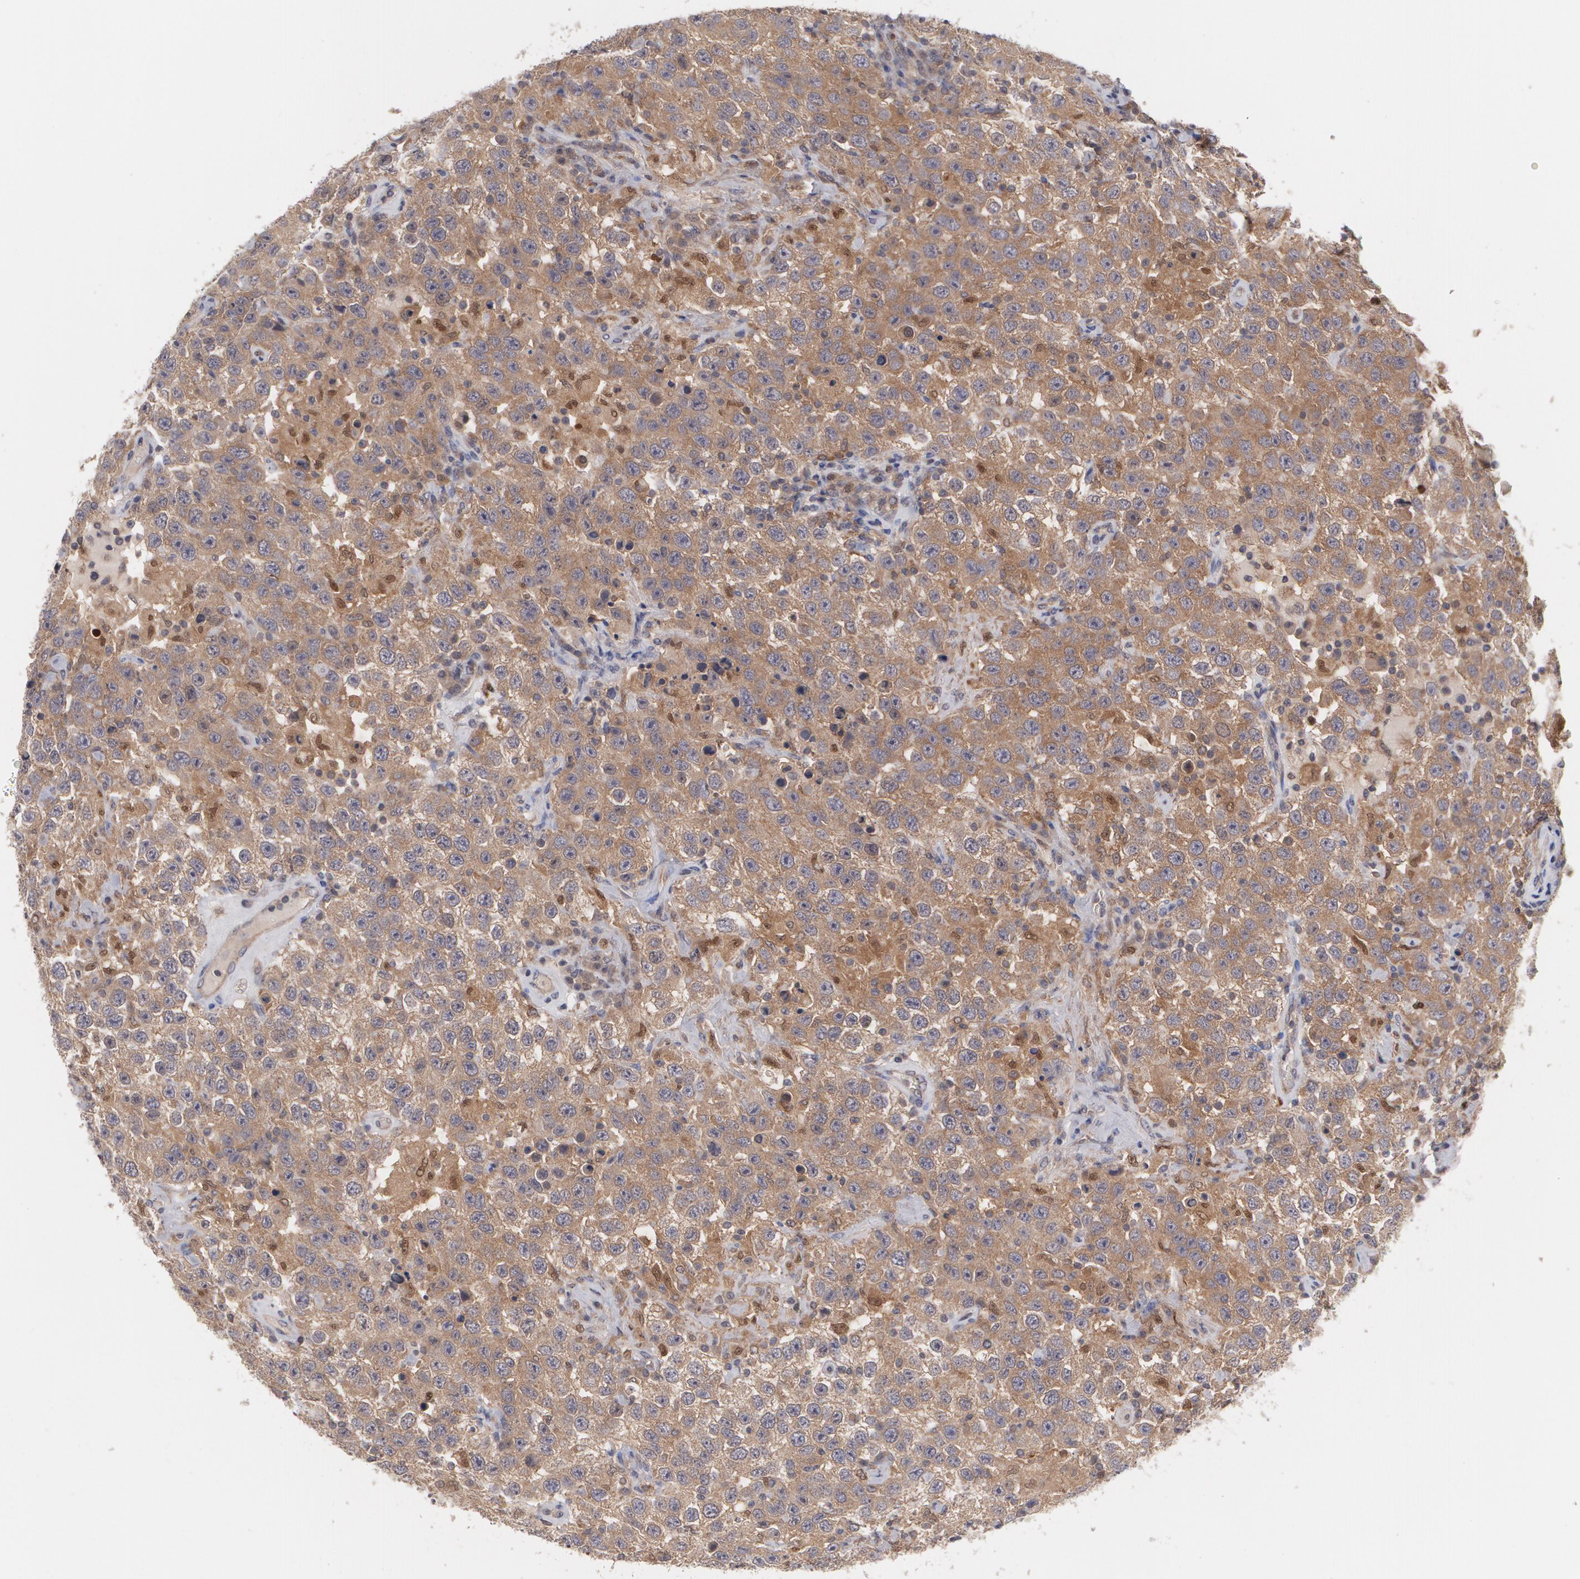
{"staining": {"intensity": "moderate", "quantity": ">75%", "location": "cytoplasmic/membranous"}, "tissue": "testis cancer", "cell_type": "Tumor cells", "image_type": "cancer", "snomed": [{"axis": "morphology", "description": "Seminoma, NOS"}, {"axis": "topography", "description": "Testis"}], "caption": "Protein staining by immunohistochemistry shows moderate cytoplasmic/membranous positivity in approximately >75% of tumor cells in testis cancer.", "gene": "HTT", "patient": {"sex": "male", "age": 41}}